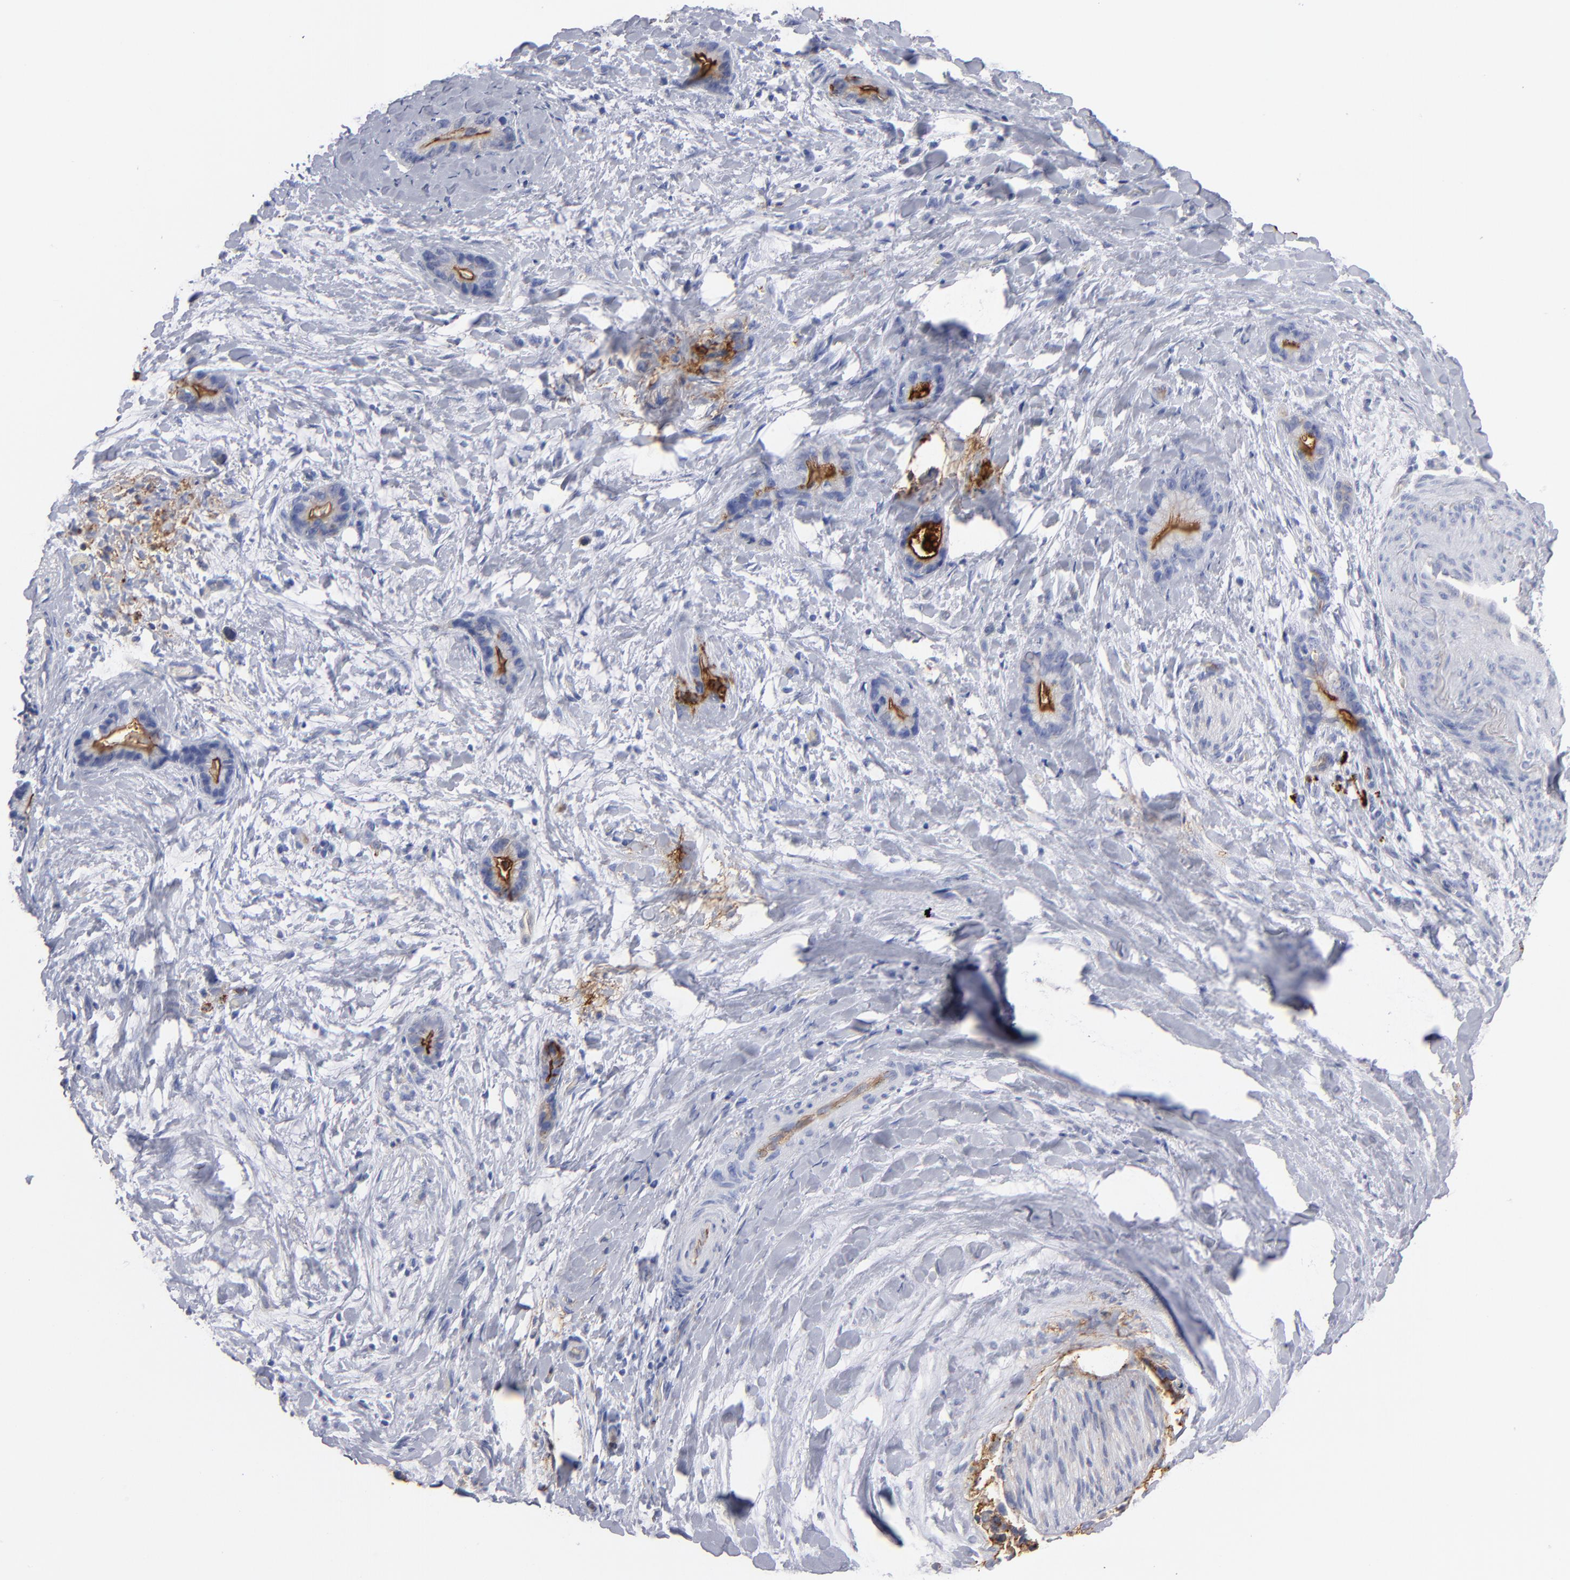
{"staining": {"intensity": "moderate", "quantity": "<25%", "location": "cytoplasmic/membranous"}, "tissue": "liver cancer", "cell_type": "Tumor cells", "image_type": "cancer", "snomed": [{"axis": "morphology", "description": "Cholangiocarcinoma"}, {"axis": "topography", "description": "Liver"}], "caption": "High-power microscopy captured an immunohistochemistry histopathology image of liver cancer (cholangiocarcinoma), revealing moderate cytoplasmic/membranous expression in approximately <25% of tumor cells.", "gene": "TM4SF1", "patient": {"sex": "female", "age": 55}}